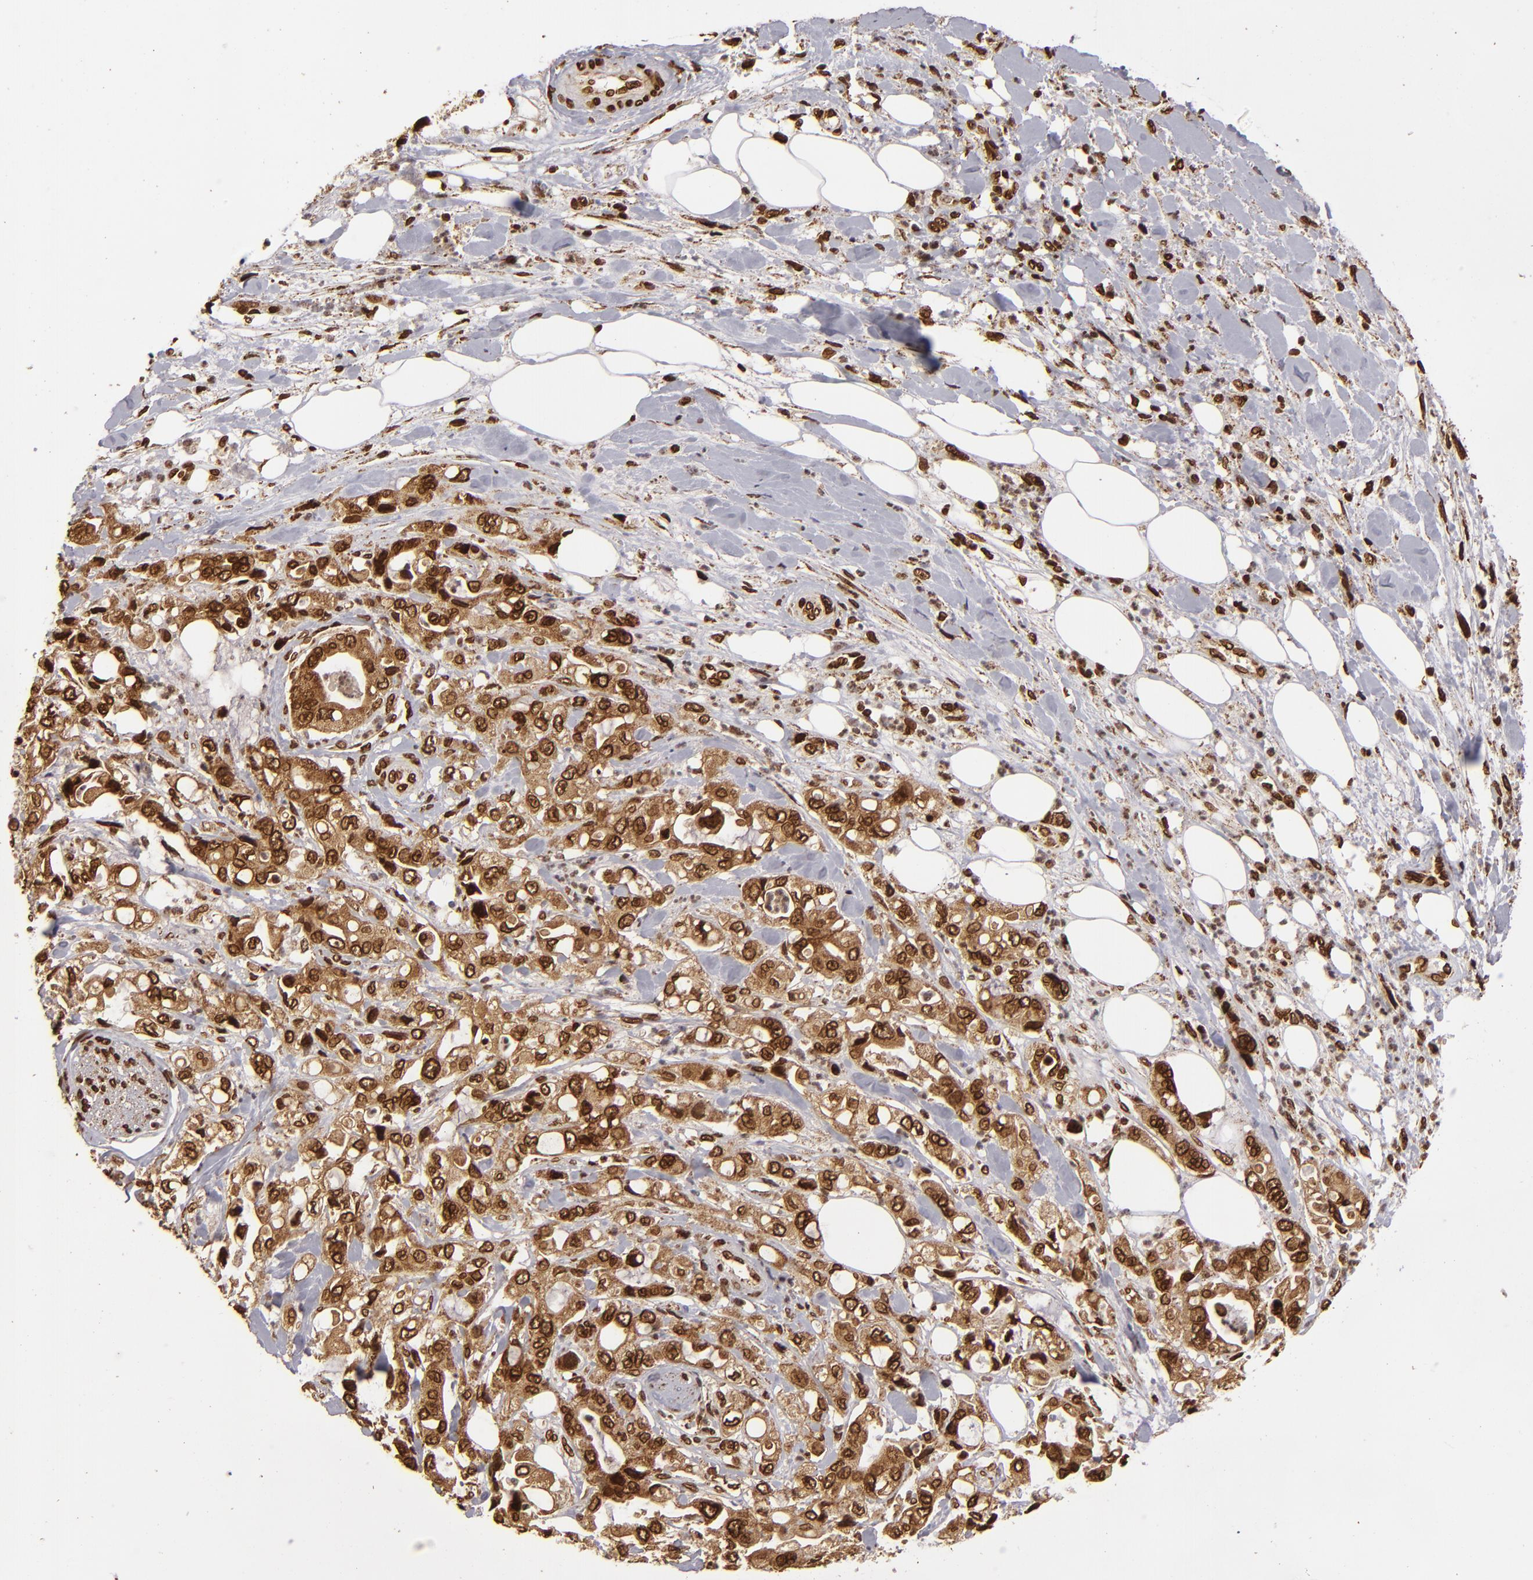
{"staining": {"intensity": "moderate", "quantity": ">75%", "location": "cytoplasmic/membranous,nuclear"}, "tissue": "pancreatic cancer", "cell_type": "Tumor cells", "image_type": "cancer", "snomed": [{"axis": "morphology", "description": "Adenocarcinoma, NOS"}, {"axis": "topography", "description": "Pancreas"}], "caption": "High-power microscopy captured an immunohistochemistry (IHC) micrograph of pancreatic cancer, revealing moderate cytoplasmic/membranous and nuclear positivity in about >75% of tumor cells. (IHC, brightfield microscopy, high magnification).", "gene": "CUL3", "patient": {"sex": "male", "age": 70}}